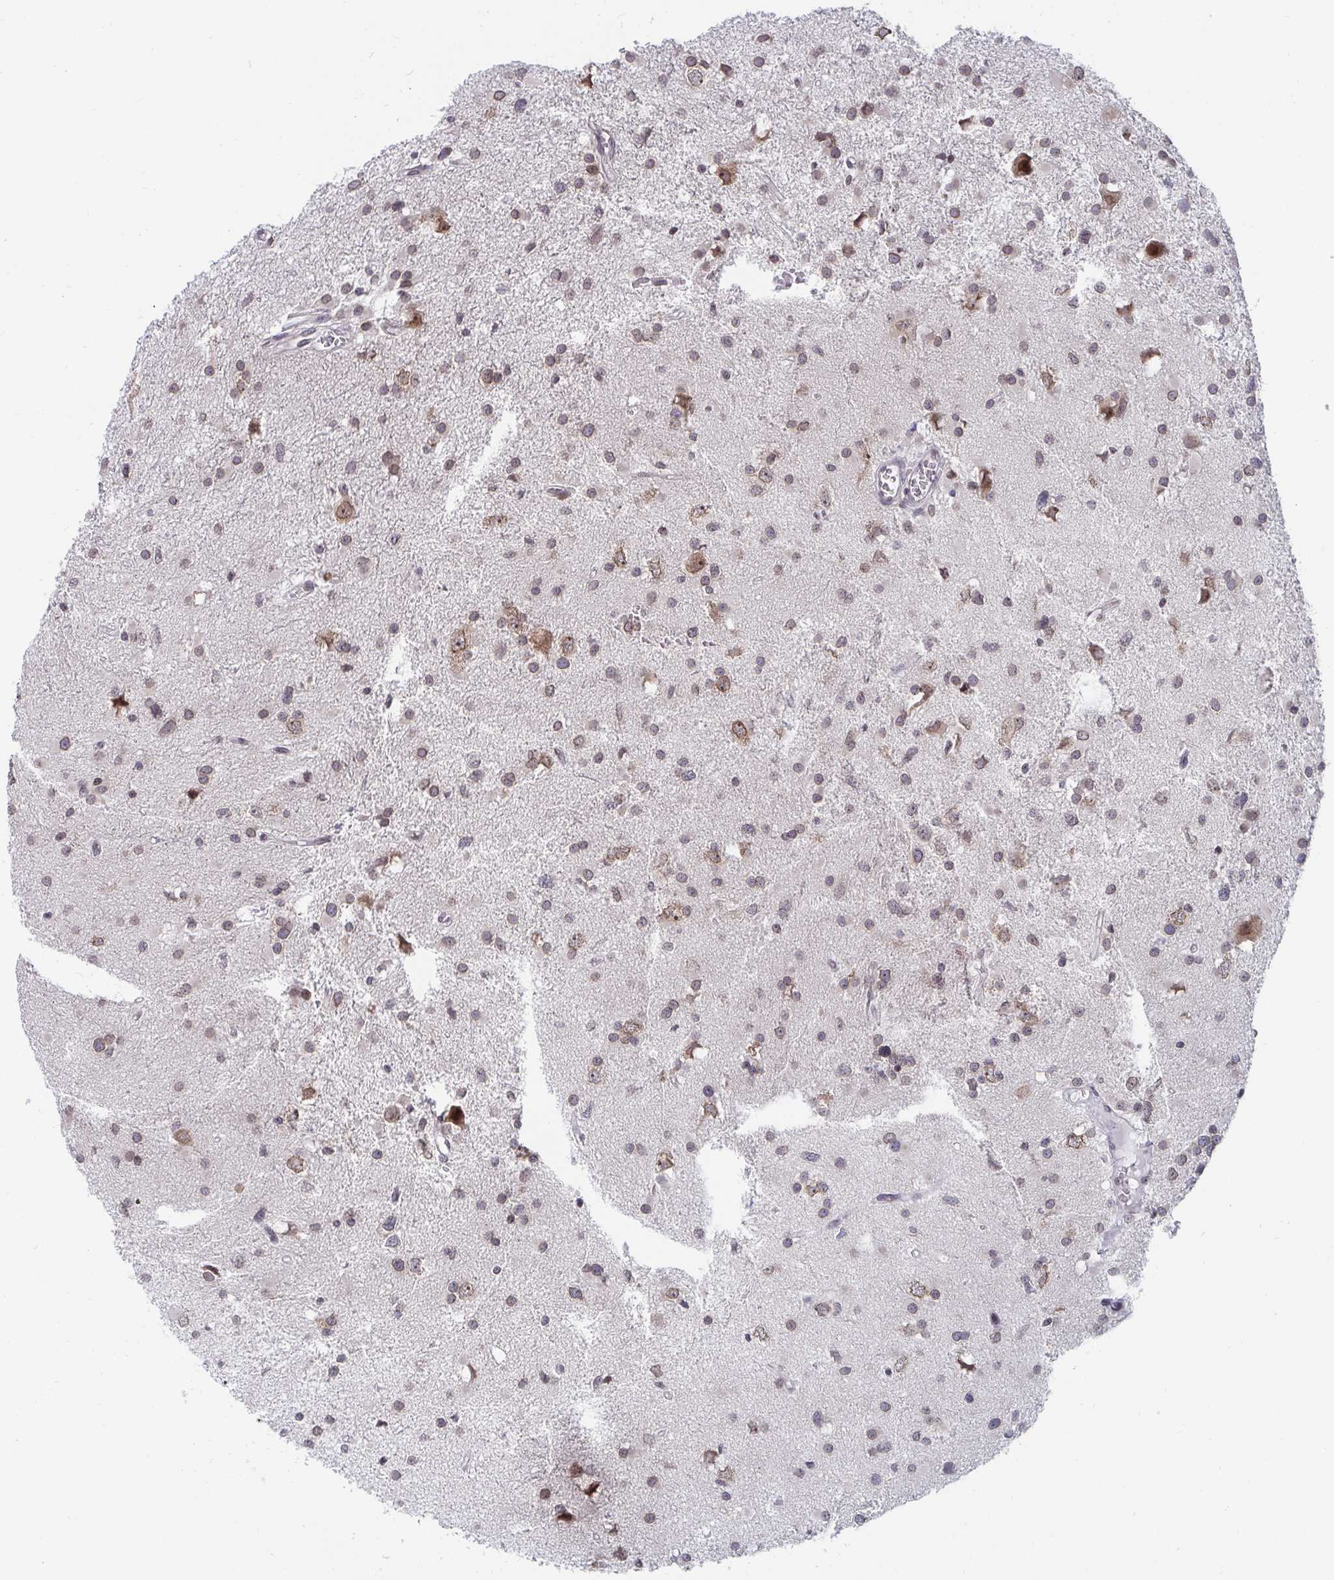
{"staining": {"intensity": "negative", "quantity": "none", "location": "none"}, "tissue": "glioma", "cell_type": "Tumor cells", "image_type": "cancer", "snomed": [{"axis": "morphology", "description": "Glioma, malignant, High grade"}, {"axis": "topography", "description": "Brain"}], "caption": "High magnification brightfield microscopy of glioma stained with DAB (3,3'-diaminobenzidine) (brown) and counterstained with hematoxylin (blue): tumor cells show no significant positivity. (Brightfield microscopy of DAB immunohistochemistry at high magnification).", "gene": "TRIP12", "patient": {"sex": "male", "age": 54}}